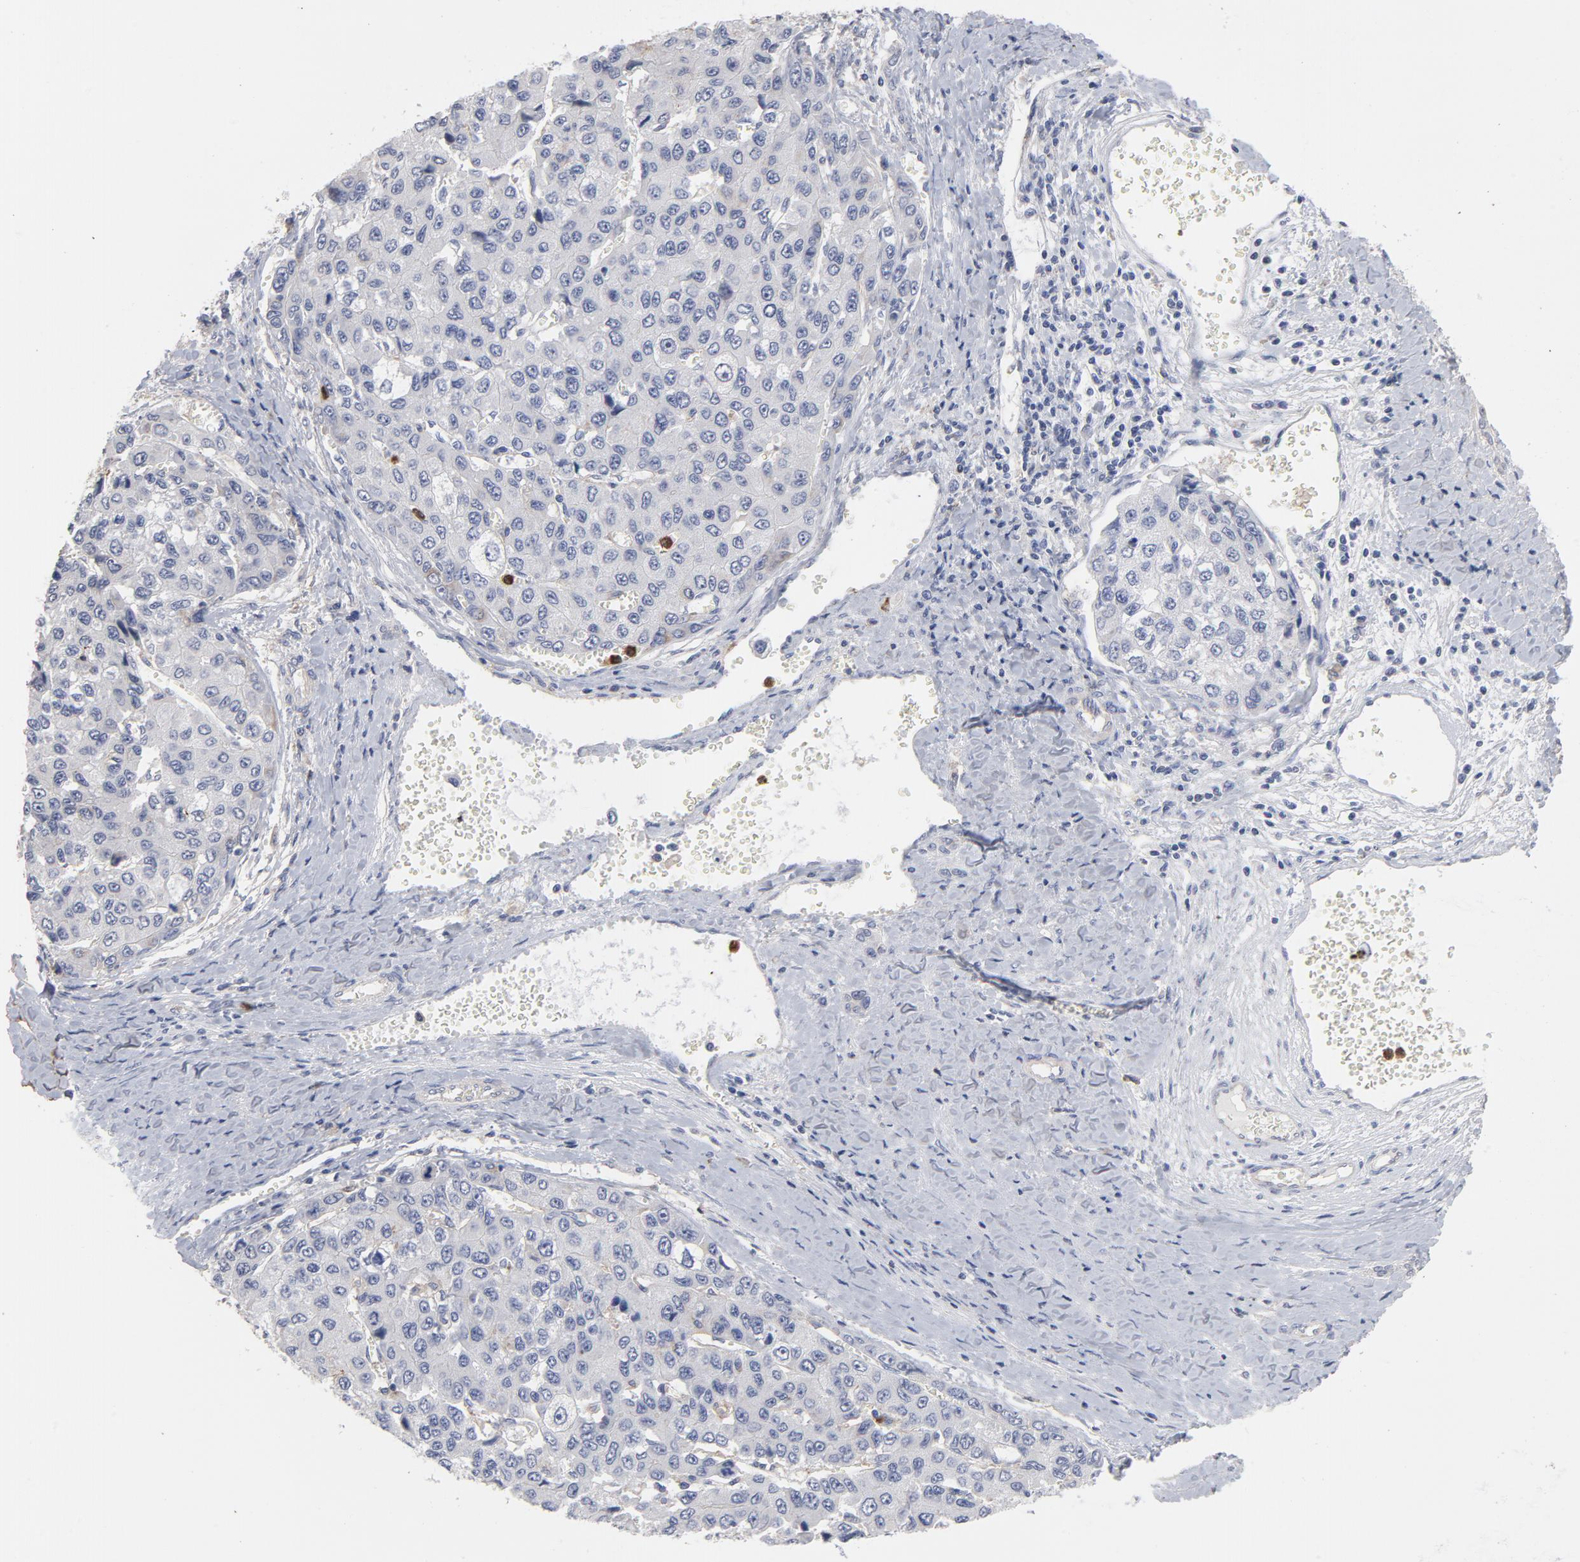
{"staining": {"intensity": "negative", "quantity": "none", "location": "none"}, "tissue": "liver cancer", "cell_type": "Tumor cells", "image_type": "cancer", "snomed": [{"axis": "morphology", "description": "Carcinoma, Hepatocellular, NOS"}, {"axis": "topography", "description": "Liver"}], "caption": "The IHC image has no significant staining in tumor cells of liver cancer tissue.", "gene": "PNMA1", "patient": {"sex": "female", "age": 66}}